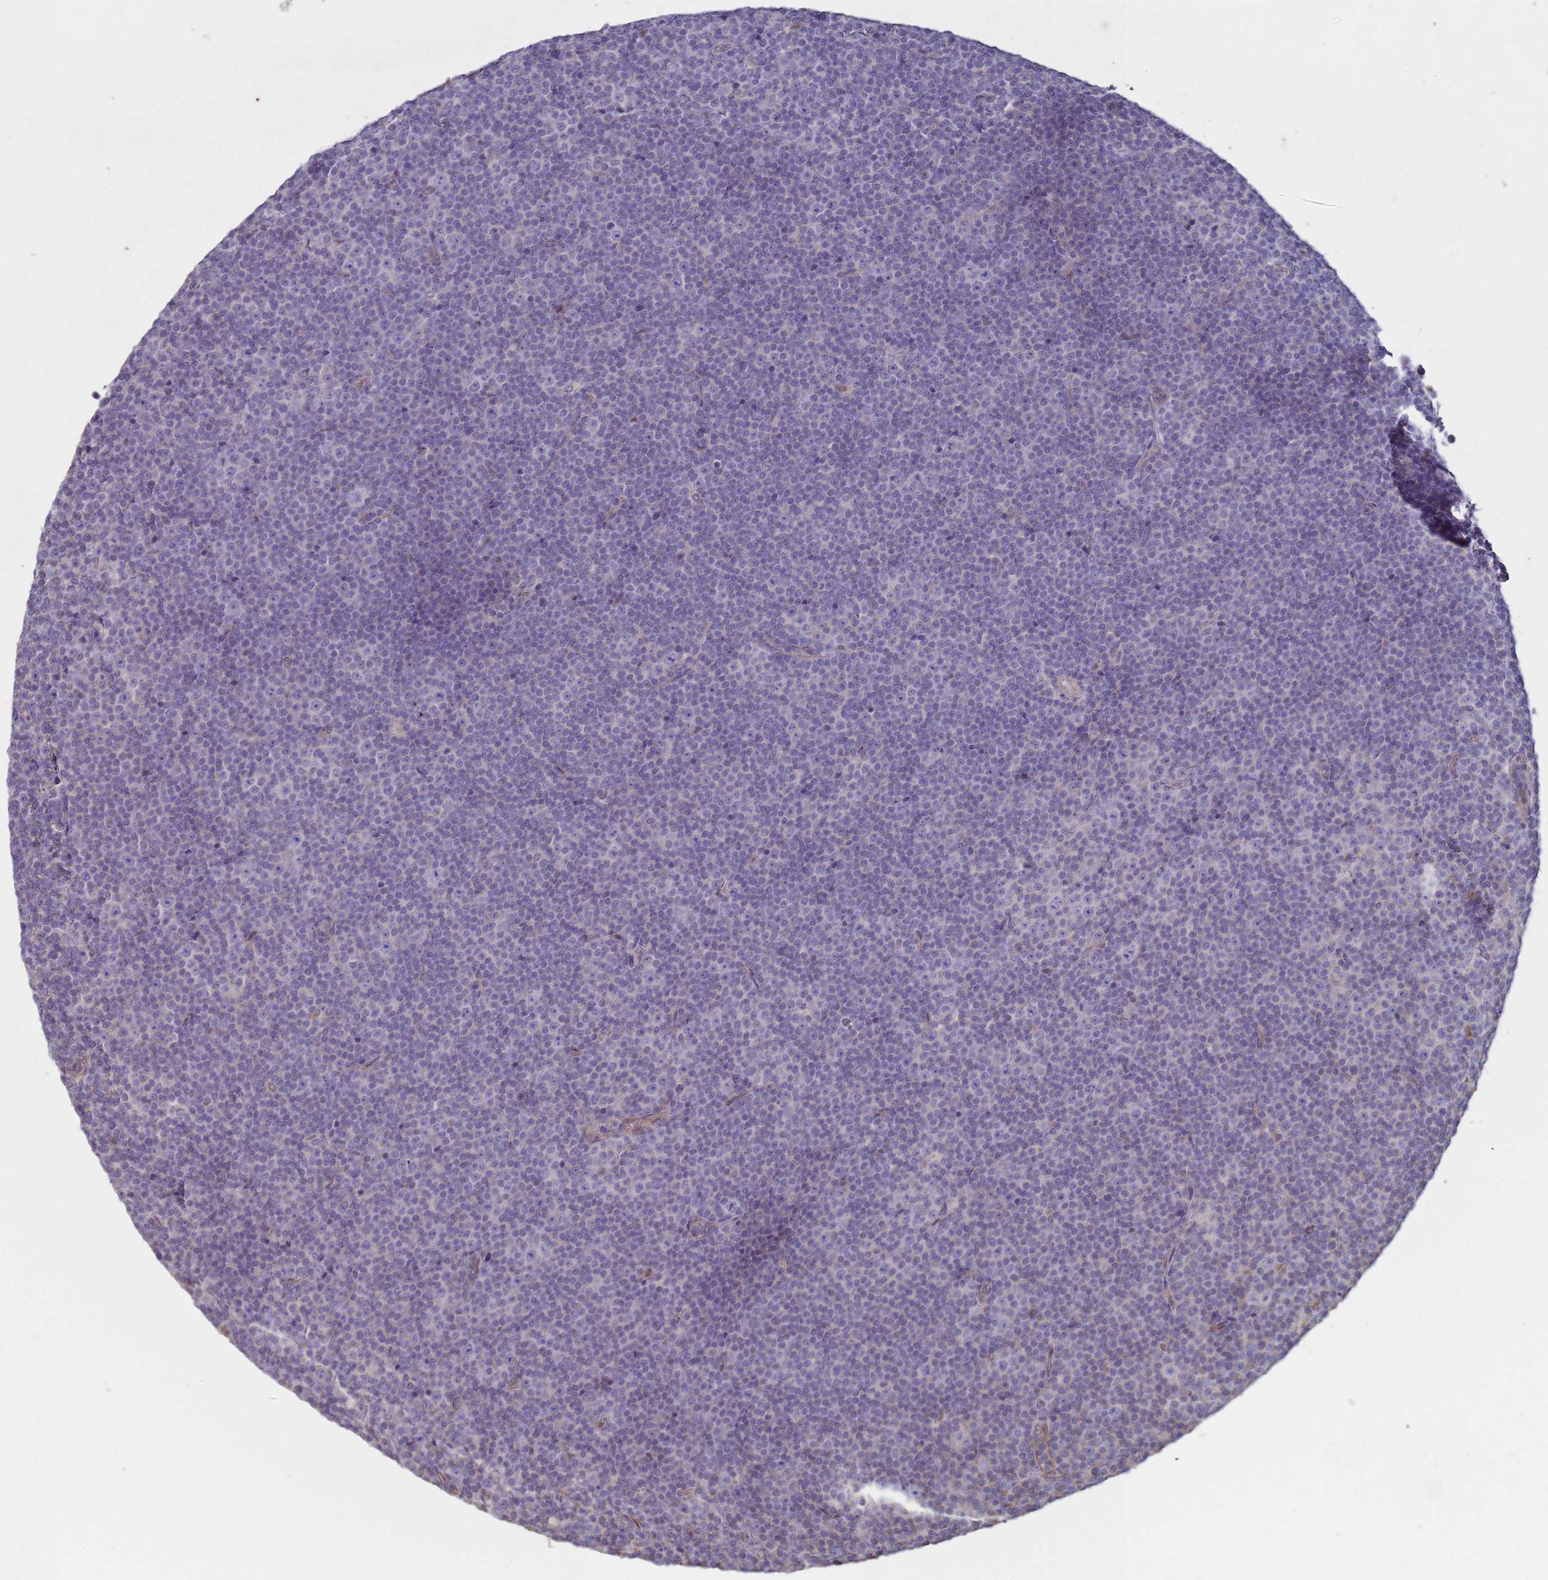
{"staining": {"intensity": "negative", "quantity": "none", "location": "none"}, "tissue": "lymphoma", "cell_type": "Tumor cells", "image_type": "cancer", "snomed": [{"axis": "morphology", "description": "Malignant lymphoma, non-Hodgkin's type, Low grade"}, {"axis": "topography", "description": "Lymph node"}], "caption": "Immunohistochemical staining of lymphoma reveals no significant positivity in tumor cells. (DAB (3,3'-diaminobenzidine) immunohistochemistry (IHC) with hematoxylin counter stain).", "gene": "SGIP1", "patient": {"sex": "female", "age": 67}}